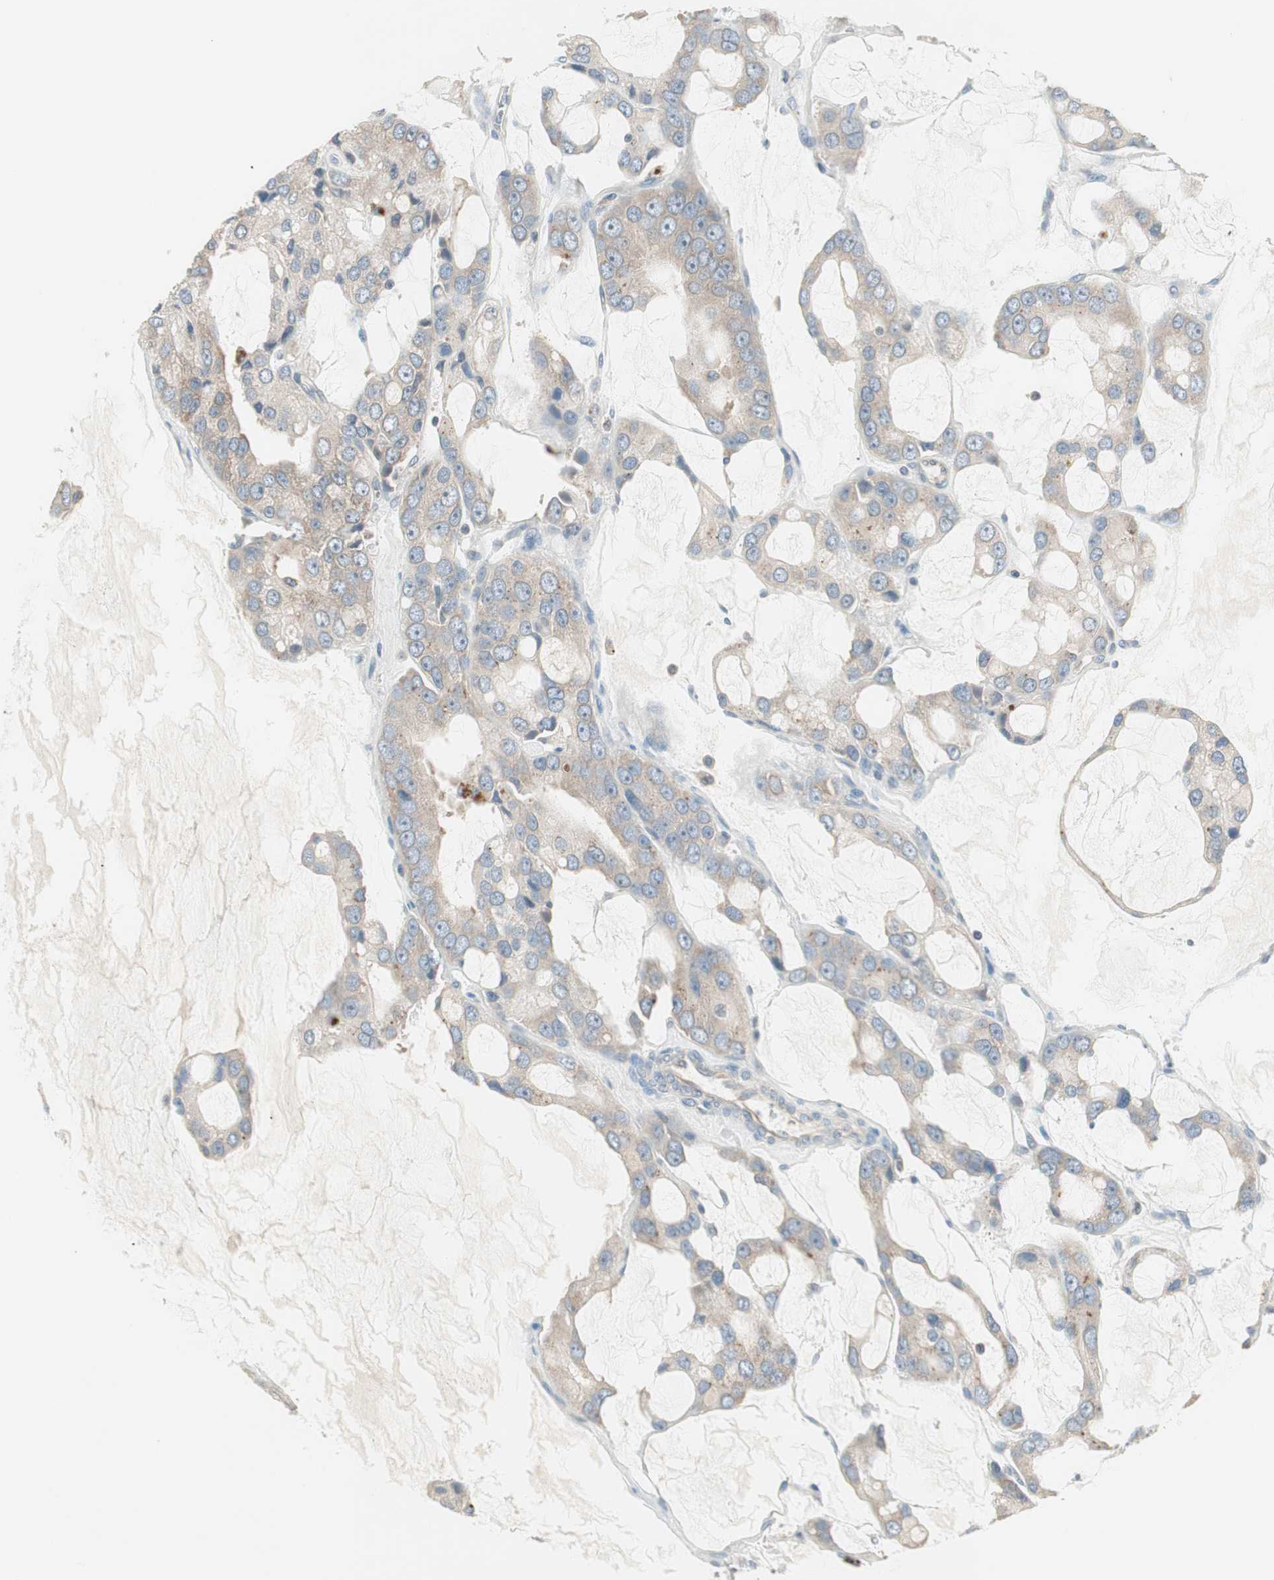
{"staining": {"intensity": "weak", "quantity": ">75%", "location": "cytoplasmic/membranous"}, "tissue": "prostate cancer", "cell_type": "Tumor cells", "image_type": "cancer", "snomed": [{"axis": "morphology", "description": "Adenocarcinoma, High grade"}, {"axis": "topography", "description": "Prostate"}], "caption": "Protein analysis of prostate cancer (high-grade adenocarcinoma) tissue exhibits weak cytoplasmic/membranous staining in about >75% of tumor cells.", "gene": "RPL23", "patient": {"sex": "male", "age": 67}}